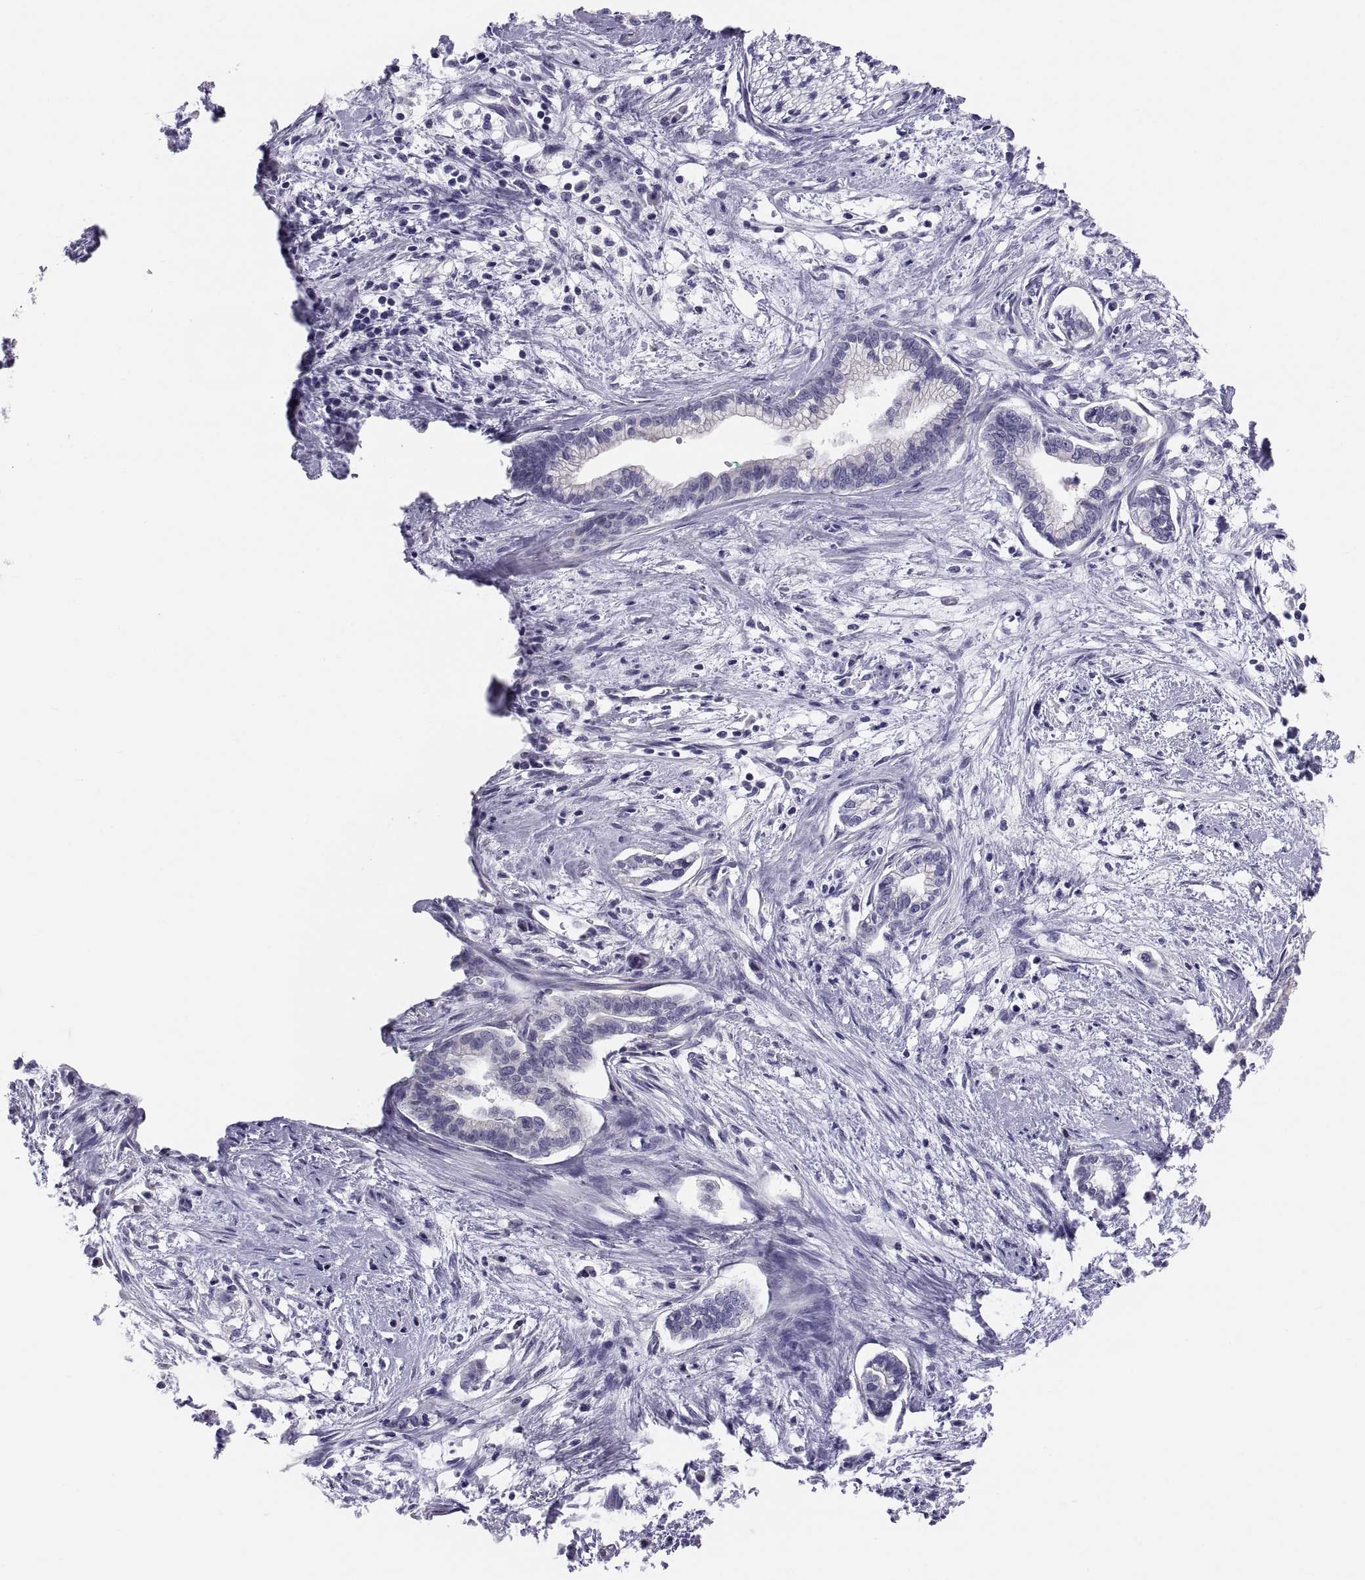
{"staining": {"intensity": "negative", "quantity": "none", "location": "none"}, "tissue": "cervical cancer", "cell_type": "Tumor cells", "image_type": "cancer", "snomed": [{"axis": "morphology", "description": "Adenocarcinoma, NOS"}, {"axis": "topography", "description": "Cervix"}], "caption": "There is no significant positivity in tumor cells of cervical cancer.", "gene": "FAM170A", "patient": {"sex": "female", "age": 62}}